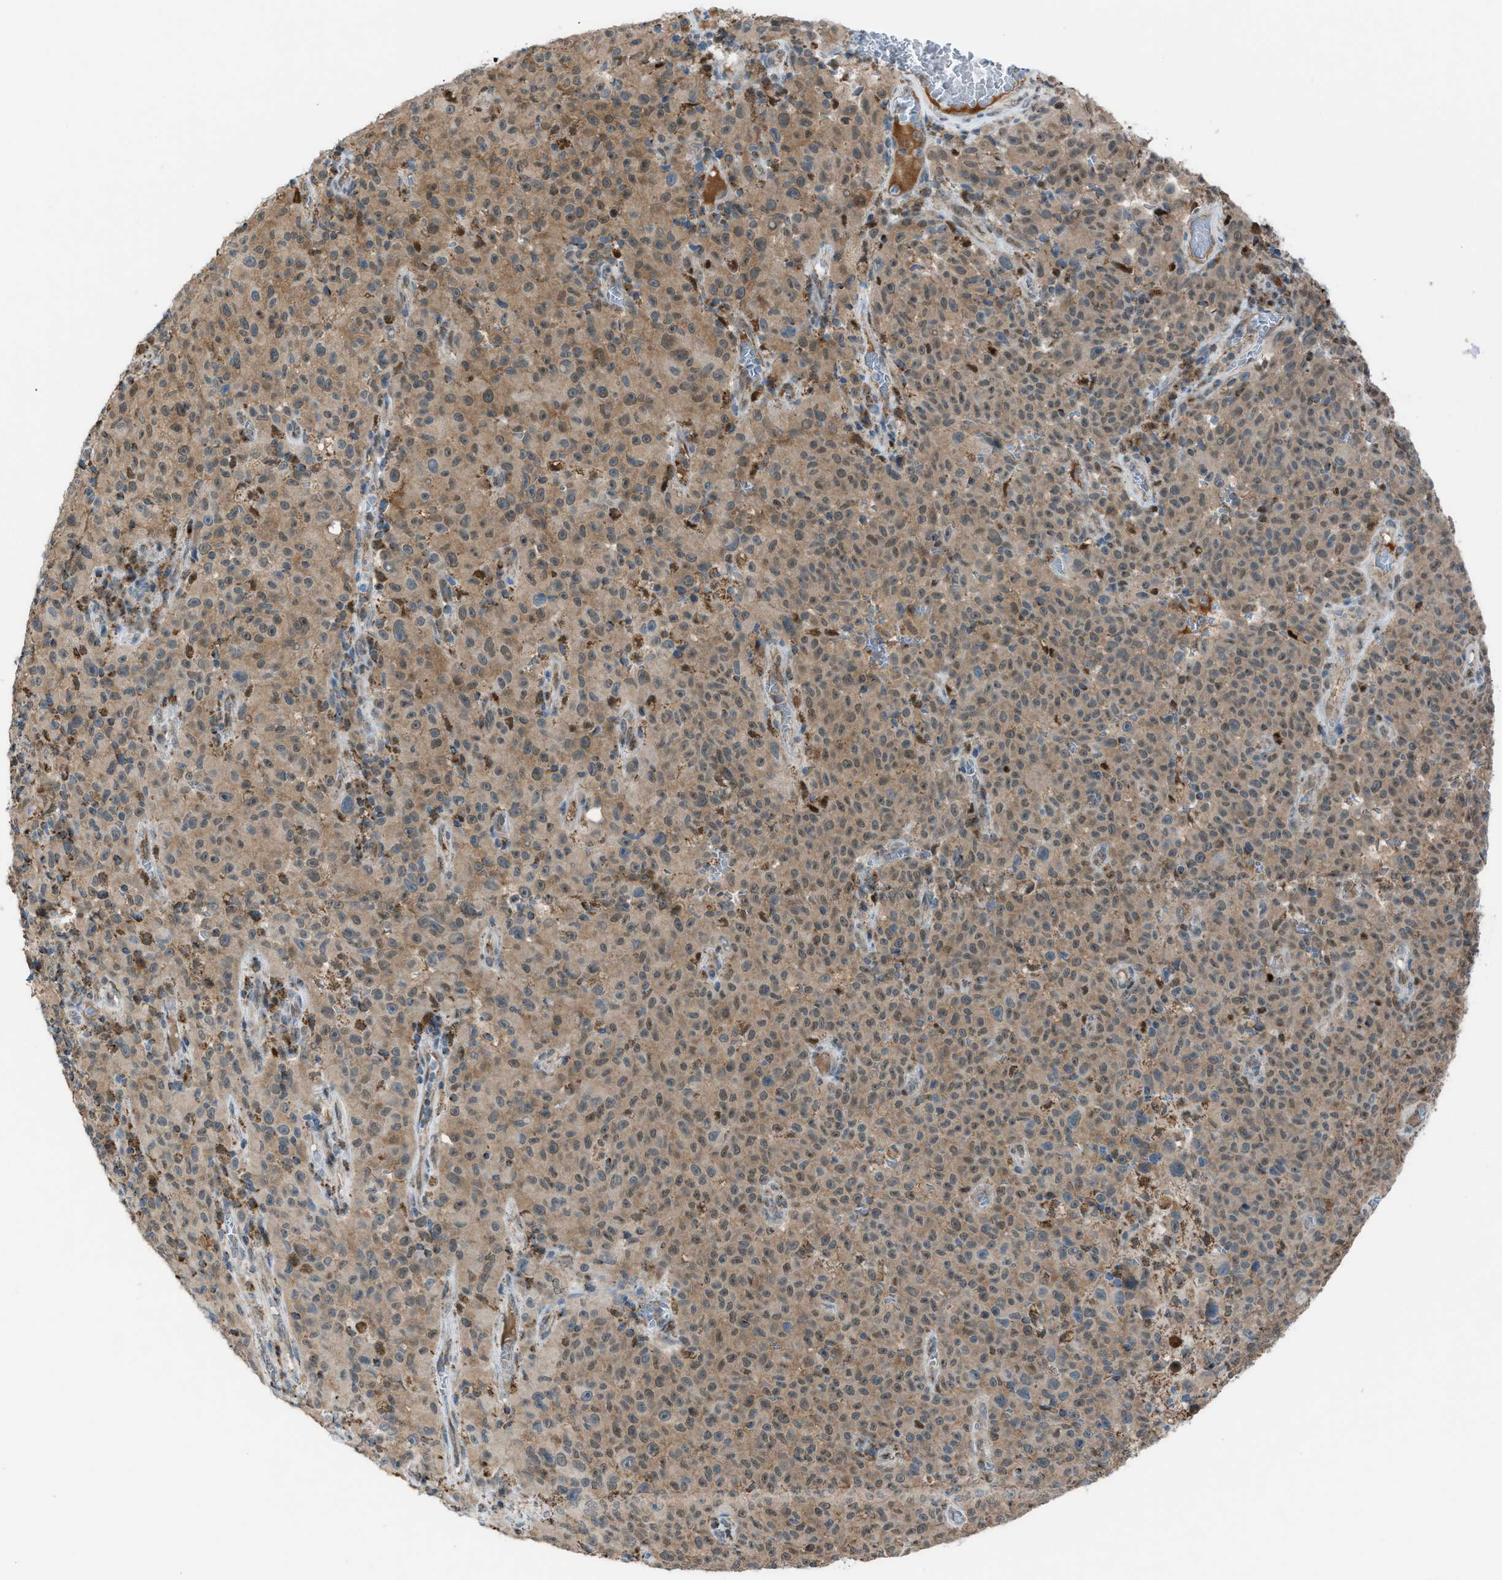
{"staining": {"intensity": "moderate", "quantity": ">75%", "location": "cytoplasmic/membranous,nuclear"}, "tissue": "melanoma", "cell_type": "Tumor cells", "image_type": "cancer", "snomed": [{"axis": "morphology", "description": "Malignant melanoma, NOS"}, {"axis": "topography", "description": "Skin"}], "caption": "The photomicrograph exhibits a brown stain indicating the presence of a protein in the cytoplasmic/membranous and nuclear of tumor cells in melanoma.", "gene": "SRM", "patient": {"sex": "female", "age": 82}}